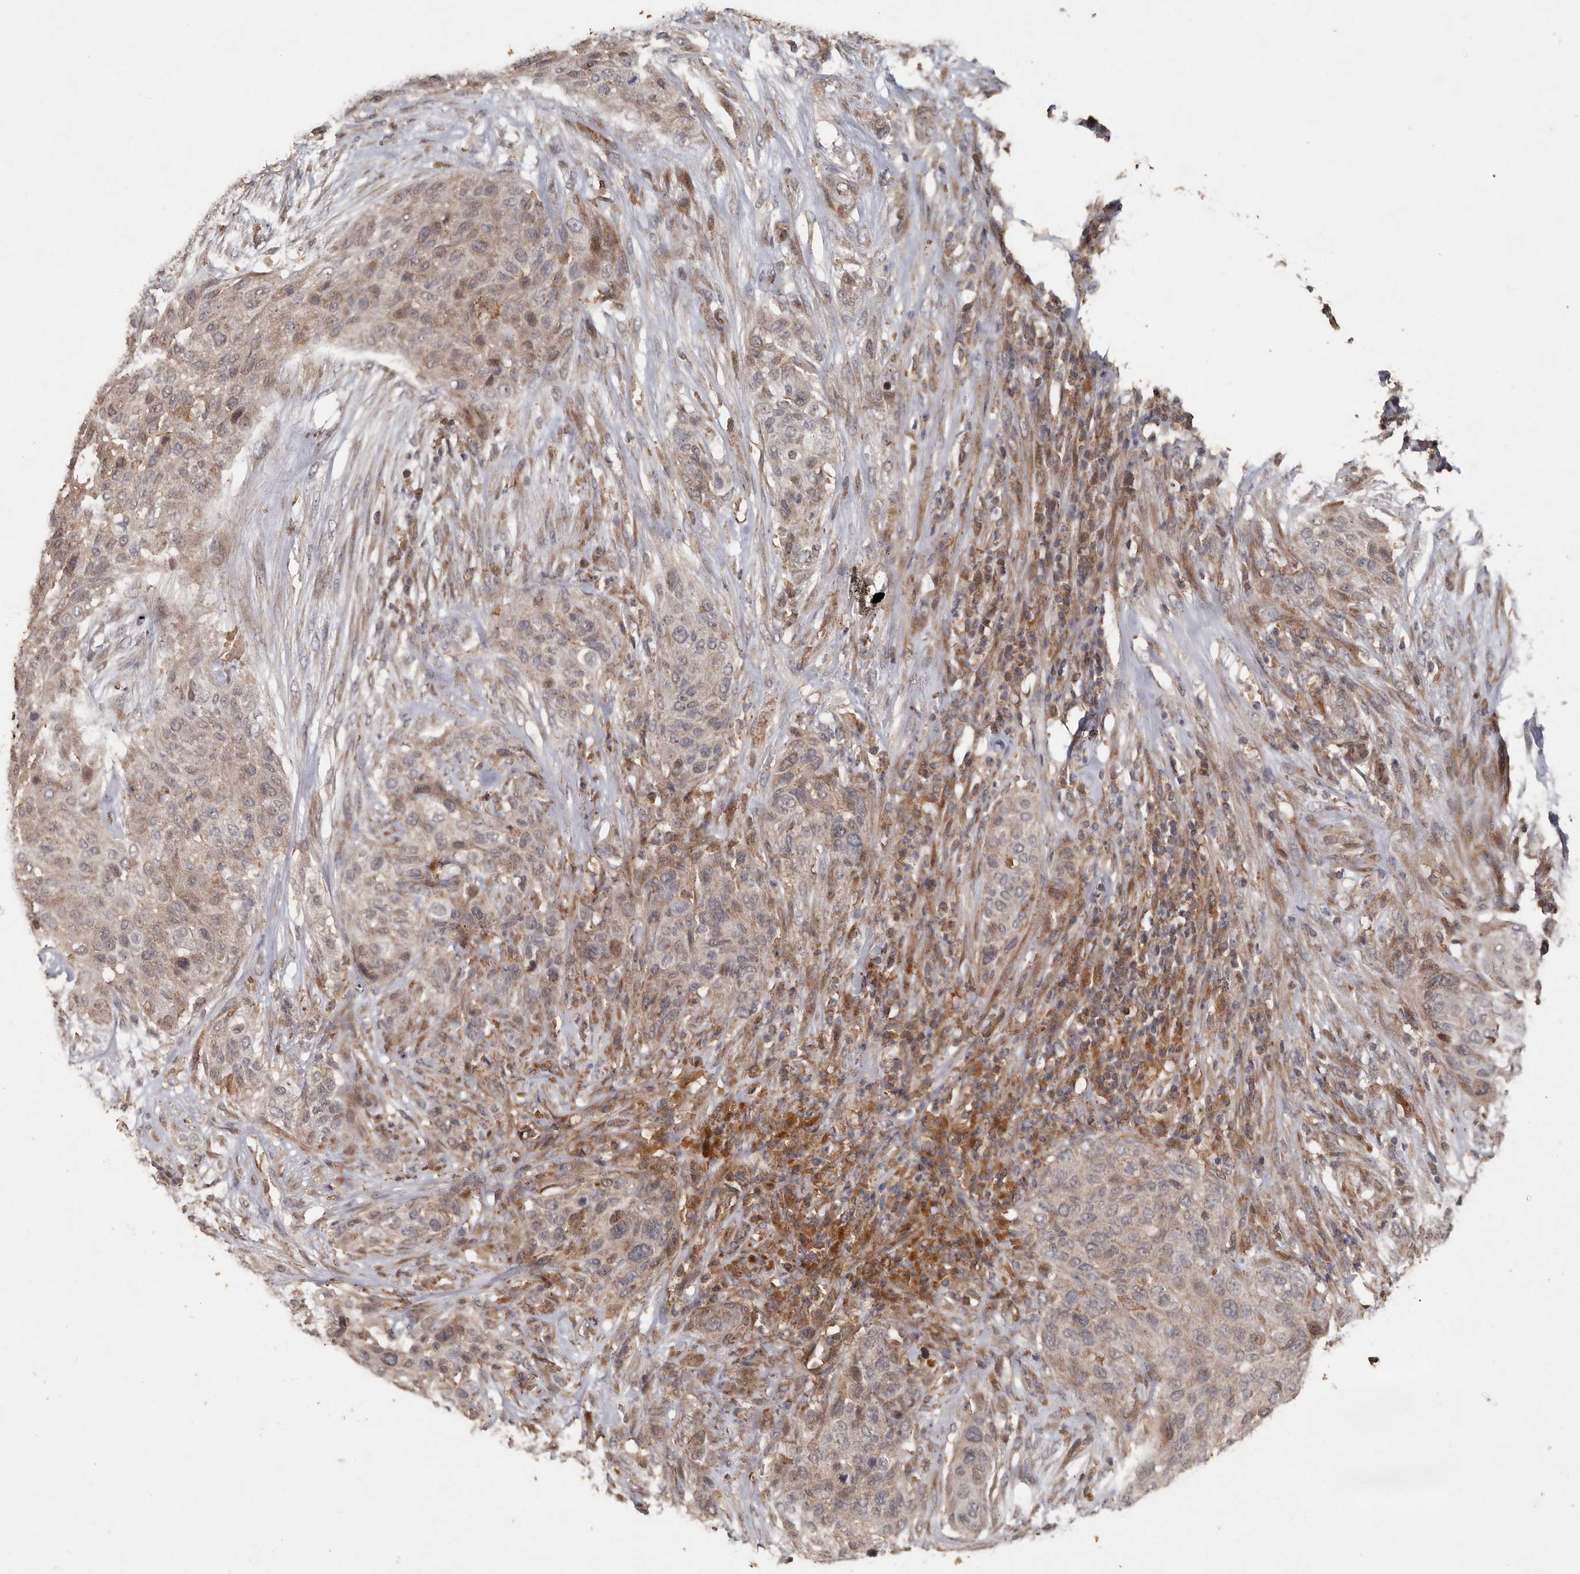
{"staining": {"intensity": "weak", "quantity": ">75%", "location": "cytoplasmic/membranous"}, "tissue": "urothelial cancer", "cell_type": "Tumor cells", "image_type": "cancer", "snomed": [{"axis": "morphology", "description": "Urothelial carcinoma, High grade"}, {"axis": "topography", "description": "Urinary bladder"}], "caption": "Urothelial cancer stained with a brown dye shows weak cytoplasmic/membranous positive expression in approximately >75% of tumor cells.", "gene": "RANBP17", "patient": {"sex": "male", "age": 35}}